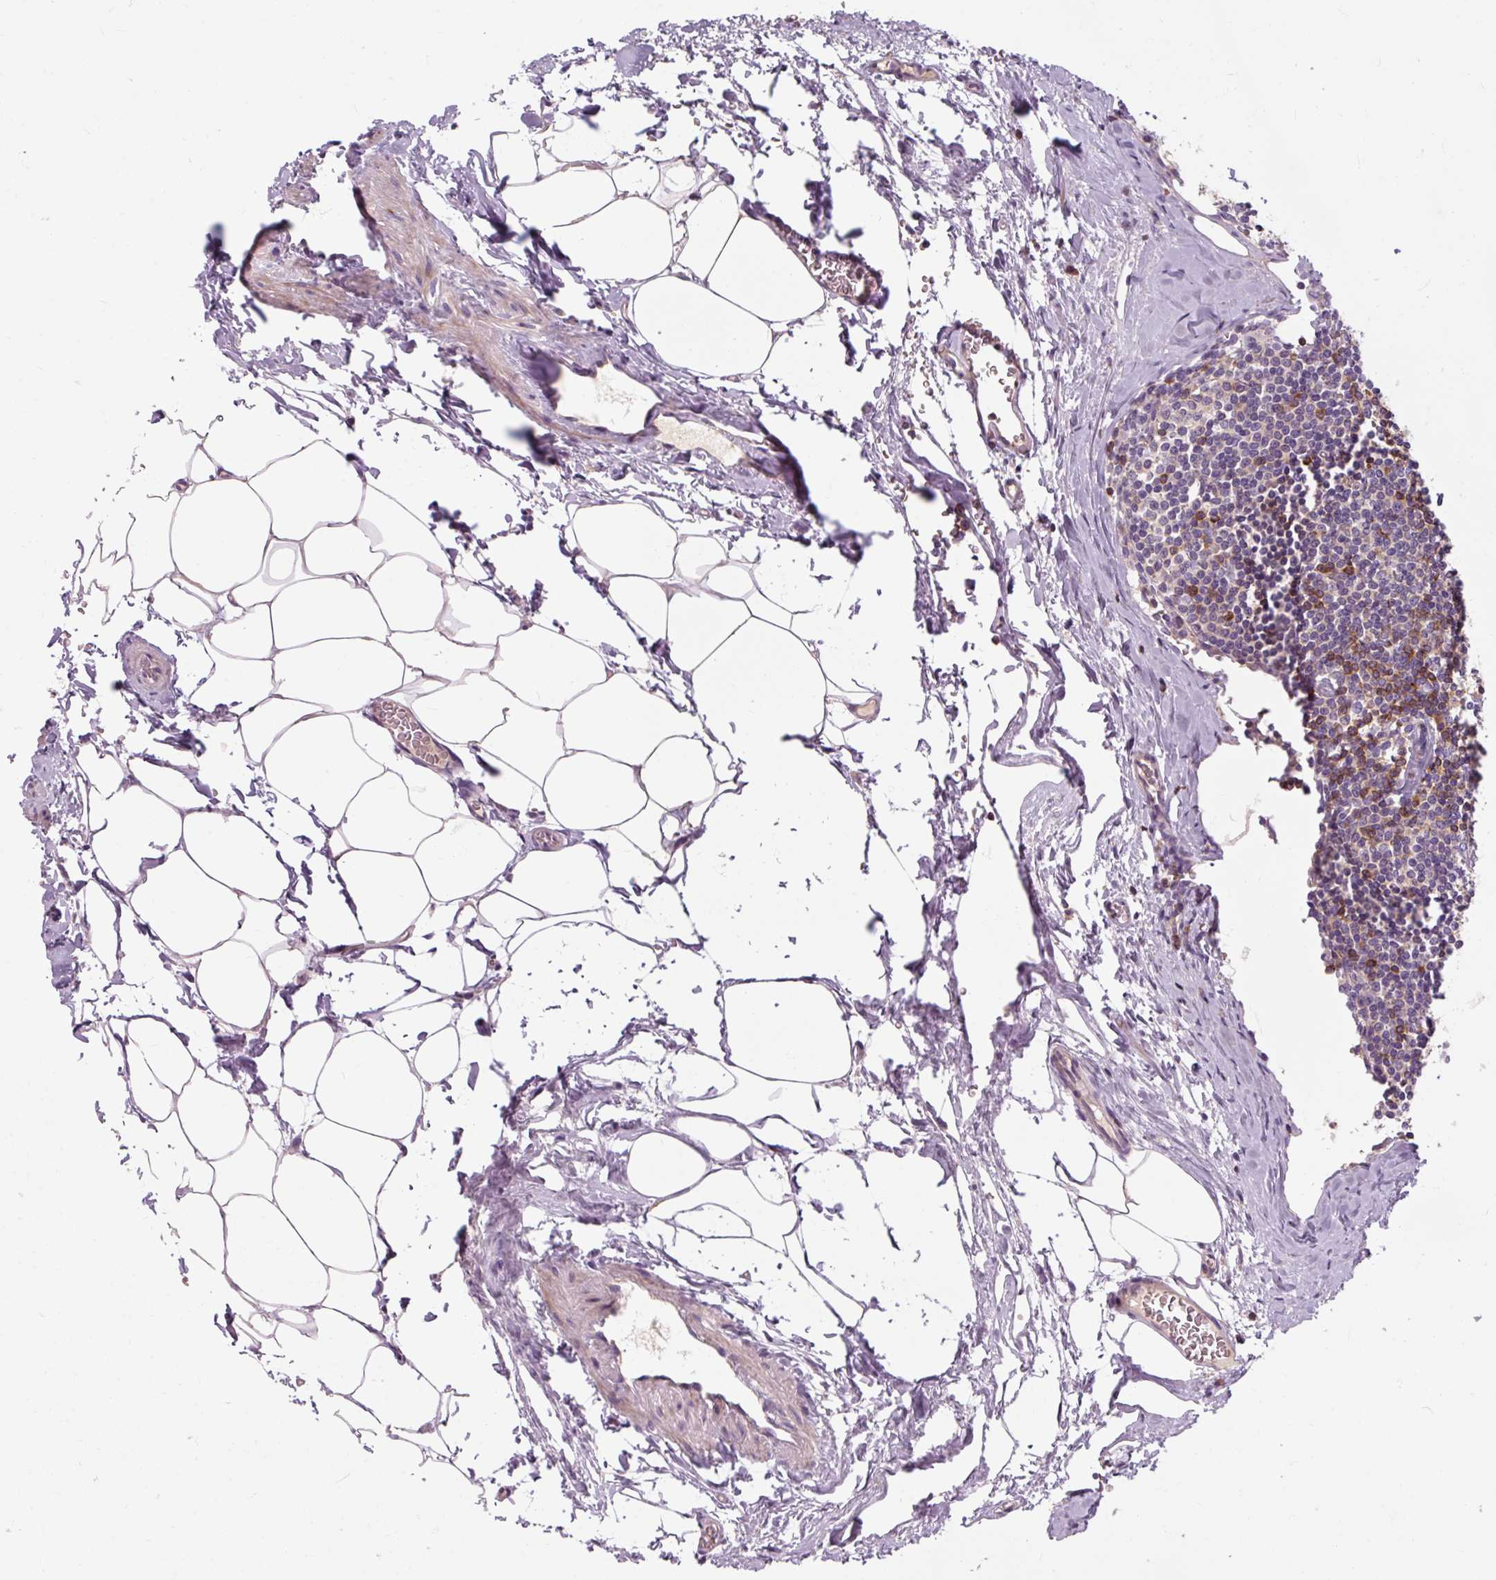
{"staining": {"intensity": "moderate", "quantity": "<25%", "location": "cytoplasmic/membranous"}, "tissue": "lymph node", "cell_type": "Germinal center cells", "image_type": "normal", "snomed": [{"axis": "morphology", "description": "Normal tissue, NOS"}, {"axis": "topography", "description": "Lymph node"}], "caption": "A high-resolution histopathology image shows IHC staining of unremarkable lymph node, which displays moderate cytoplasmic/membranous positivity in approximately <25% of germinal center cells.", "gene": "TIGD2", "patient": {"sex": "female", "age": 59}}